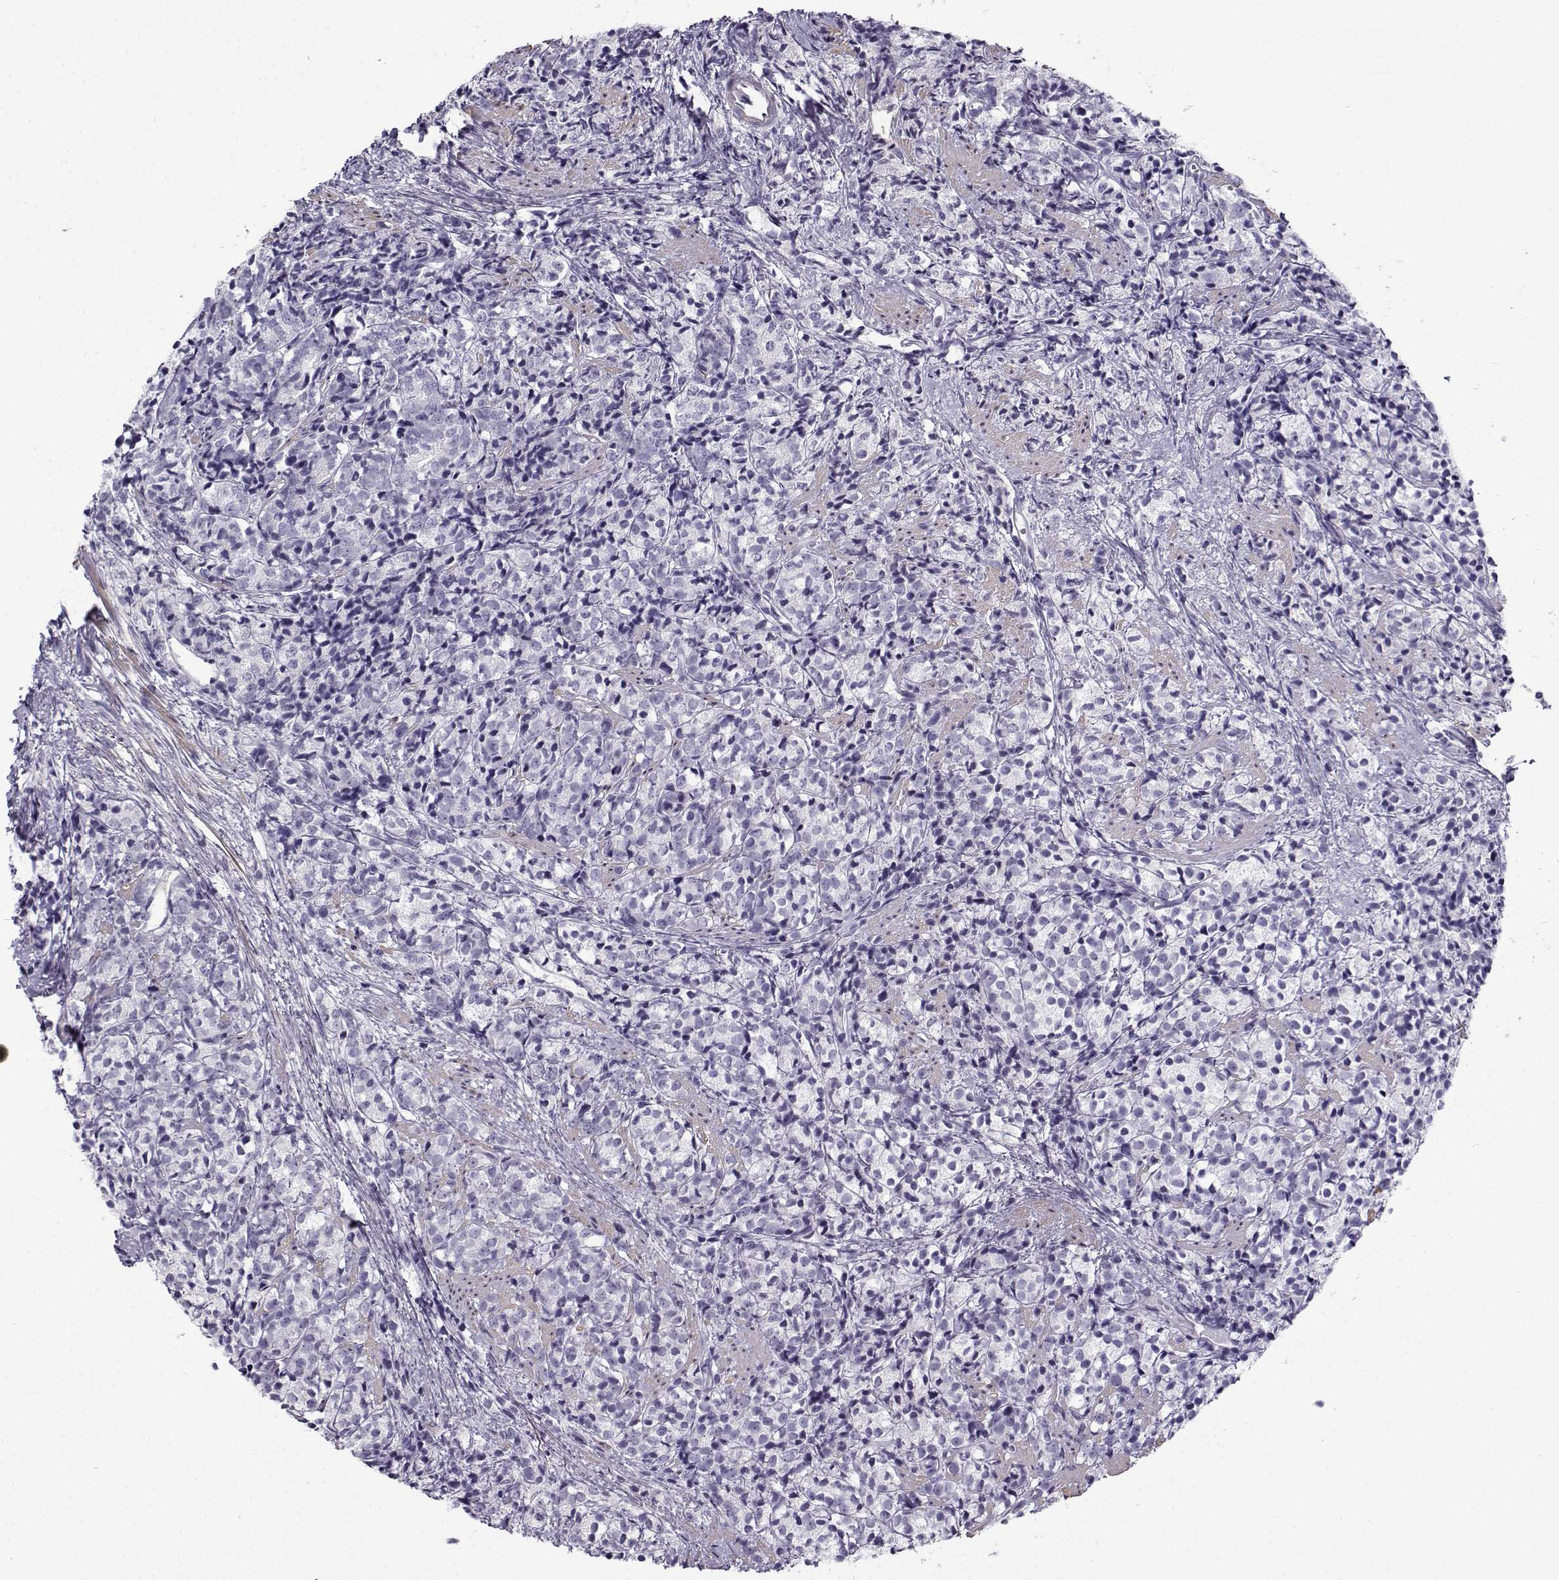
{"staining": {"intensity": "negative", "quantity": "none", "location": "none"}, "tissue": "prostate cancer", "cell_type": "Tumor cells", "image_type": "cancer", "snomed": [{"axis": "morphology", "description": "Adenocarcinoma, High grade"}, {"axis": "topography", "description": "Prostate"}], "caption": "This is a photomicrograph of immunohistochemistry staining of high-grade adenocarcinoma (prostate), which shows no positivity in tumor cells. (Stains: DAB (3,3'-diaminobenzidine) immunohistochemistry with hematoxylin counter stain, Microscopy: brightfield microscopy at high magnification).", "gene": "TEX55", "patient": {"sex": "male", "age": 53}}